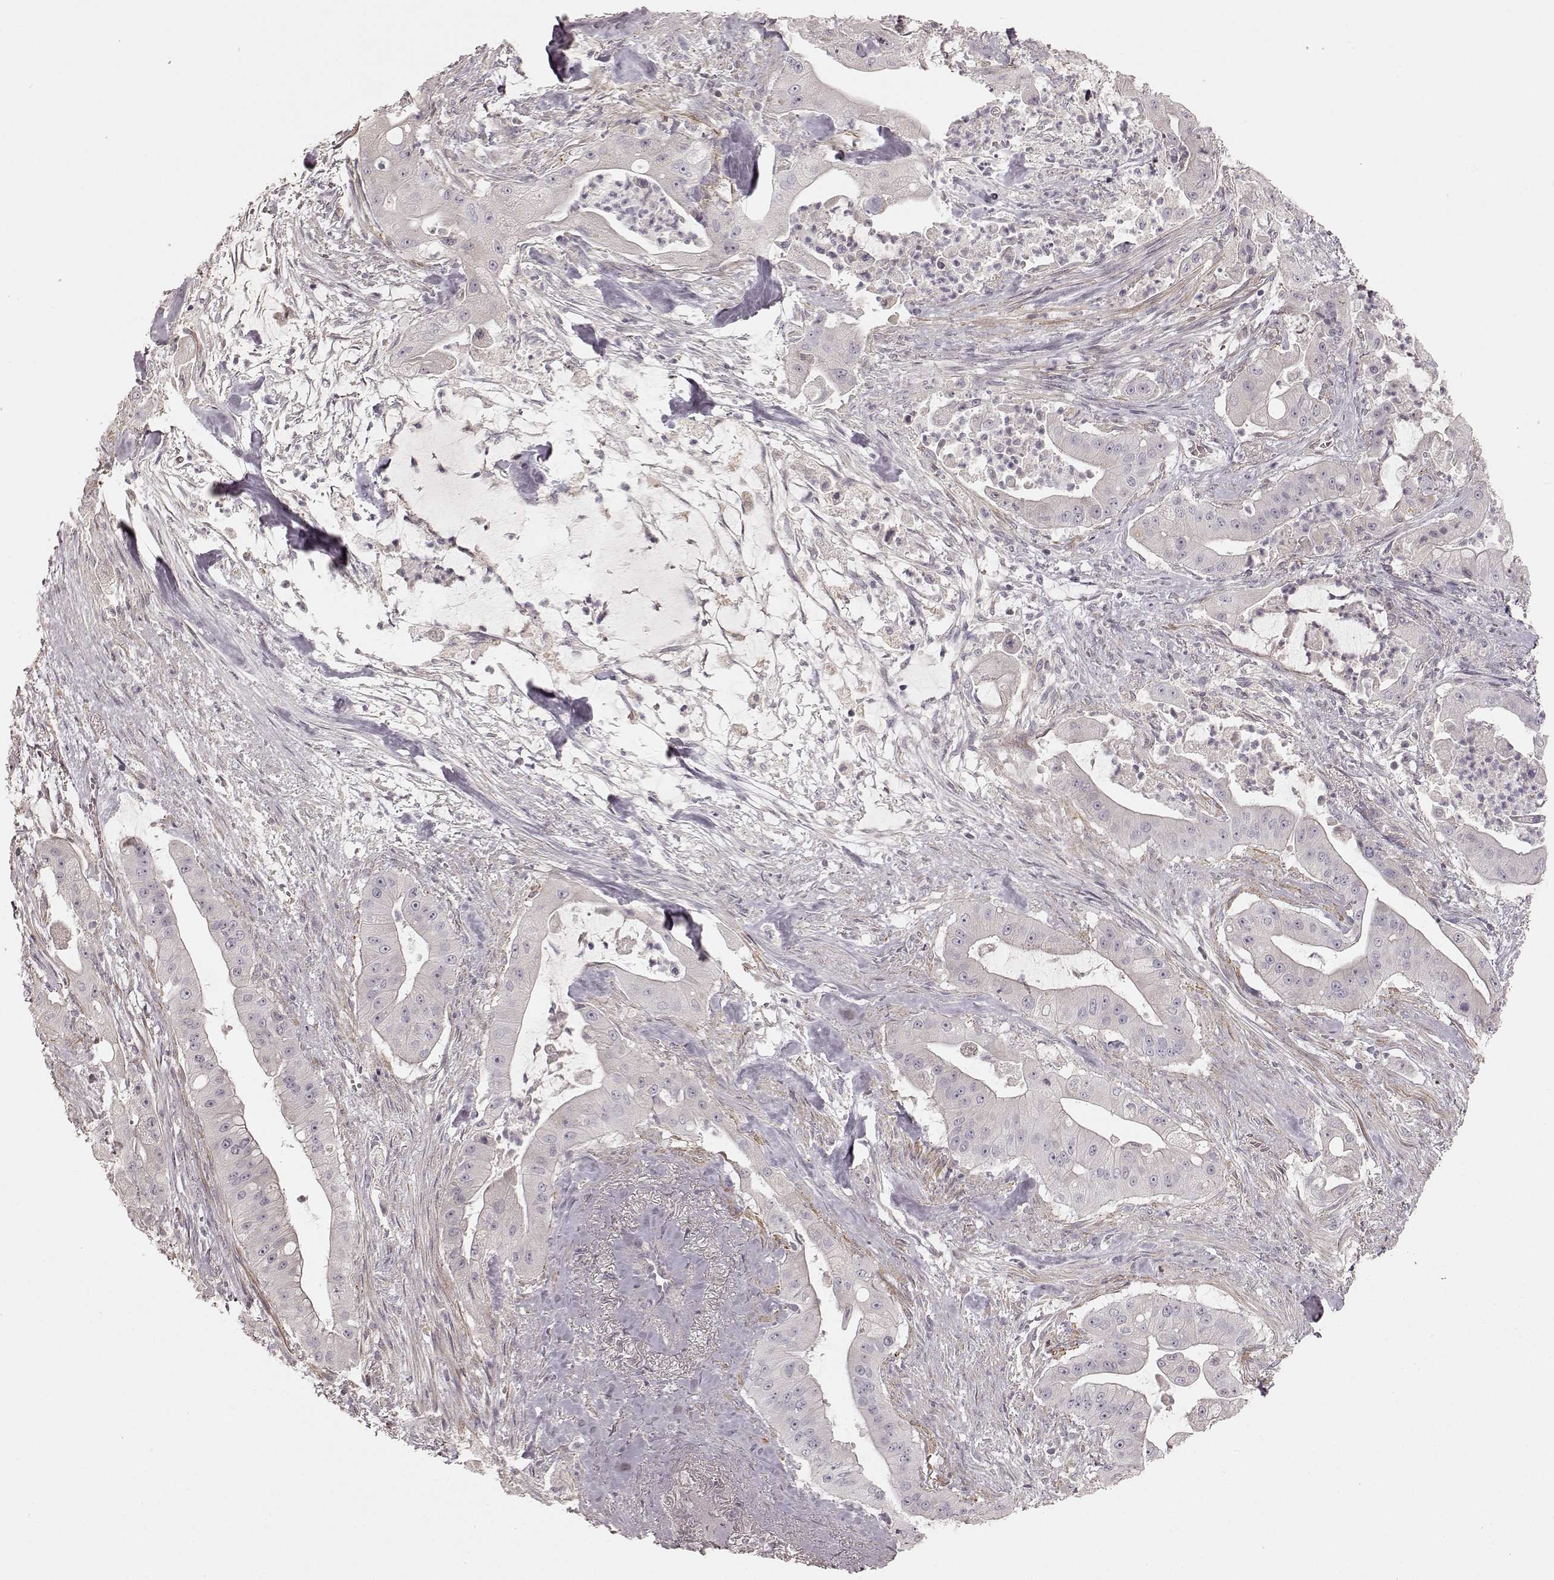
{"staining": {"intensity": "negative", "quantity": "none", "location": "none"}, "tissue": "pancreatic cancer", "cell_type": "Tumor cells", "image_type": "cancer", "snomed": [{"axis": "morphology", "description": "Normal tissue, NOS"}, {"axis": "morphology", "description": "Inflammation, NOS"}, {"axis": "morphology", "description": "Adenocarcinoma, NOS"}, {"axis": "topography", "description": "Pancreas"}], "caption": "Adenocarcinoma (pancreatic) was stained to show a protein in brown. There is no significant positivity in tumor cells.", "gene": "KCNJ9", "patient": {"sex": "male", "age": 57}}